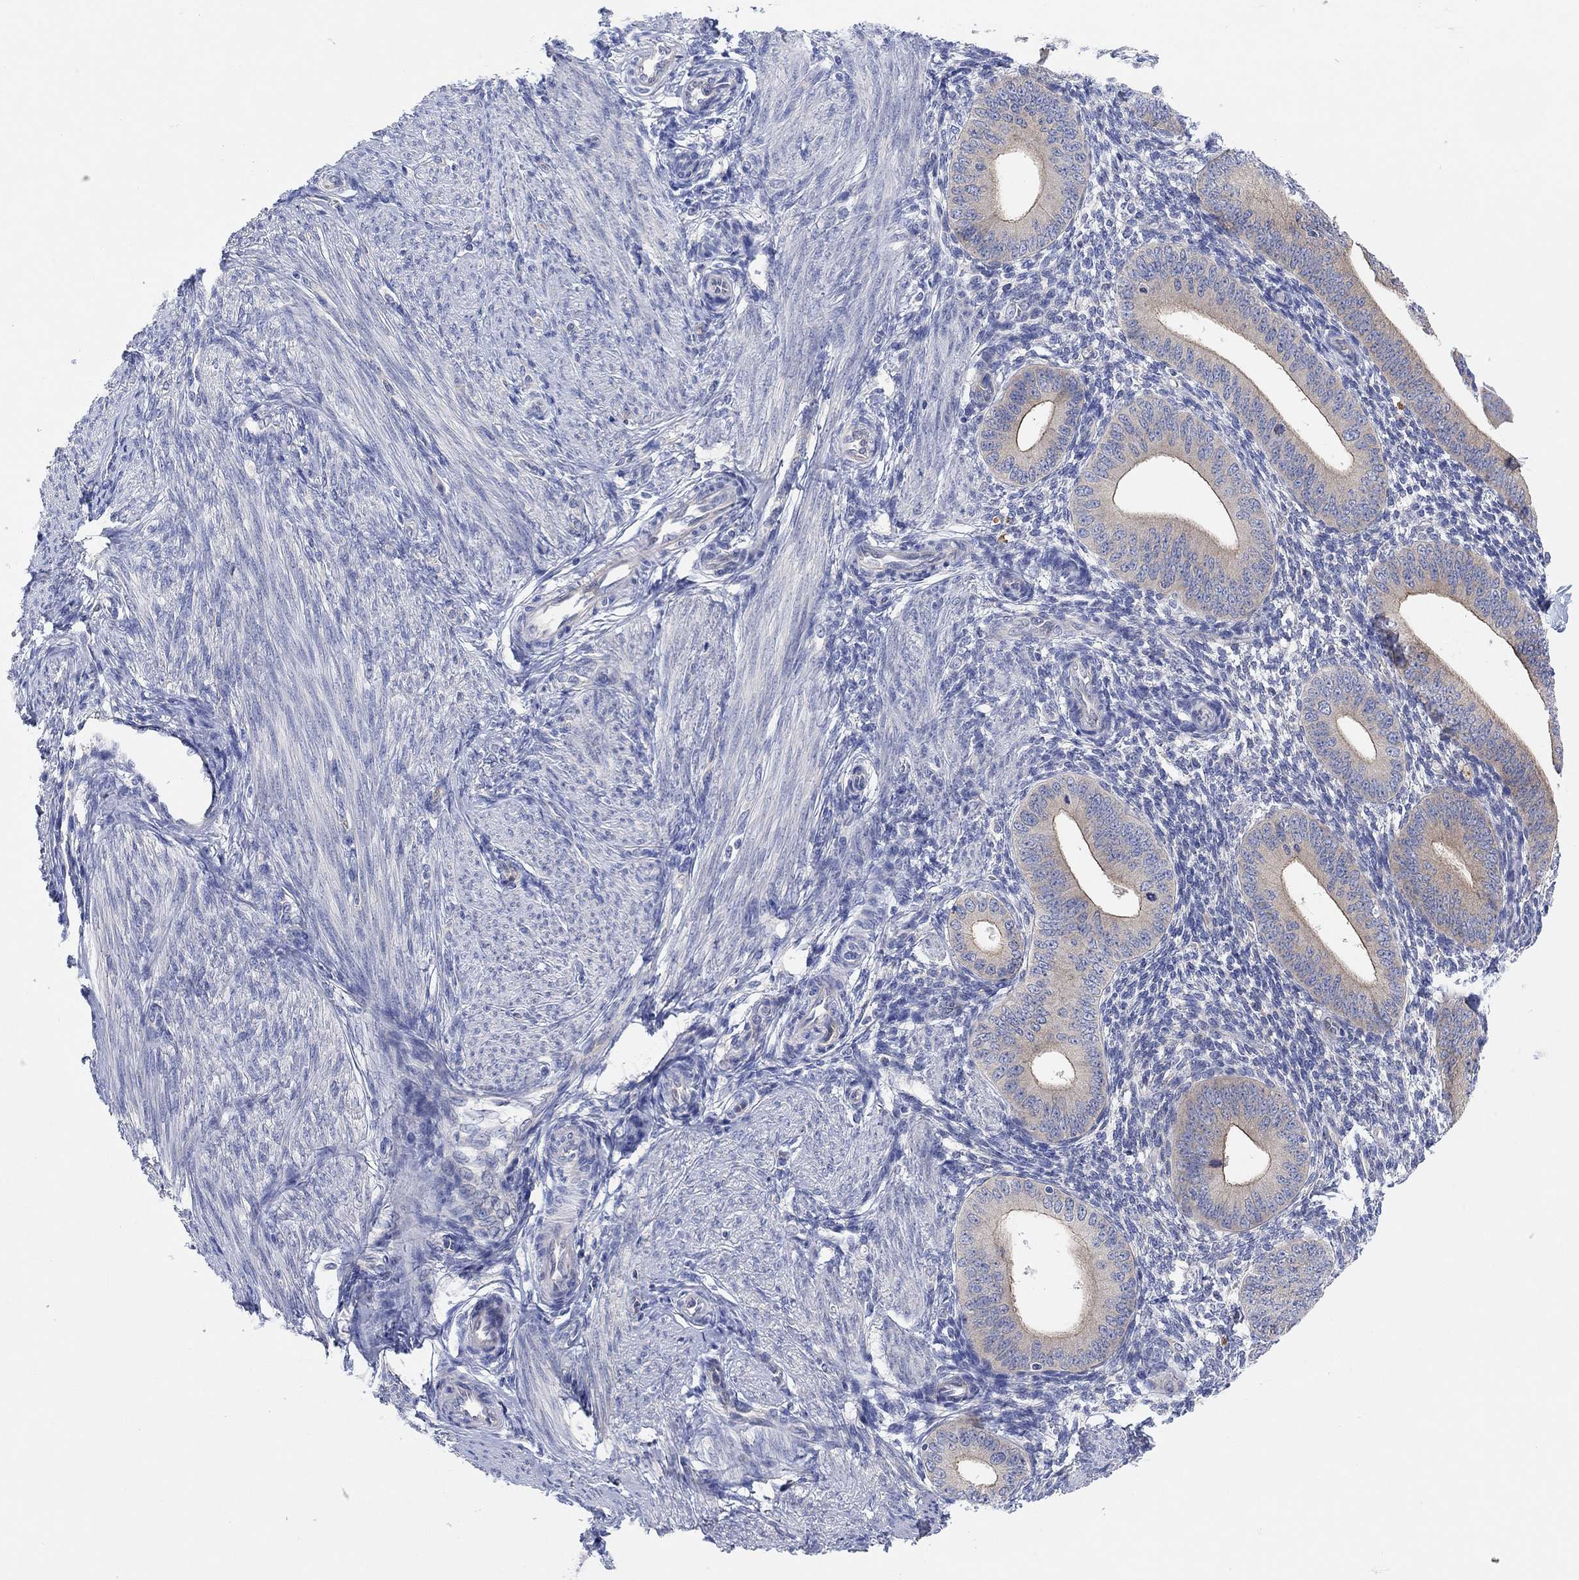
{"staining": {"intensity": "negative", "quantity": "none", "location": "none"}, "tissue": "endometrium", "cell_type": "Cells in endometrial stroma", "image_type": "normal", "snomed": [{"axis": "morphology", "description": "Normal tissue, NOS"}, {"axis": "topography", "description": "Endometrium"}], "caption": "Immunohistochemical staining of unremarkable human endometrium displays no significant expression in cells in endometrial stroma.", "gene": "RGS1", "patient": {"sex": "female", "age": 39}}